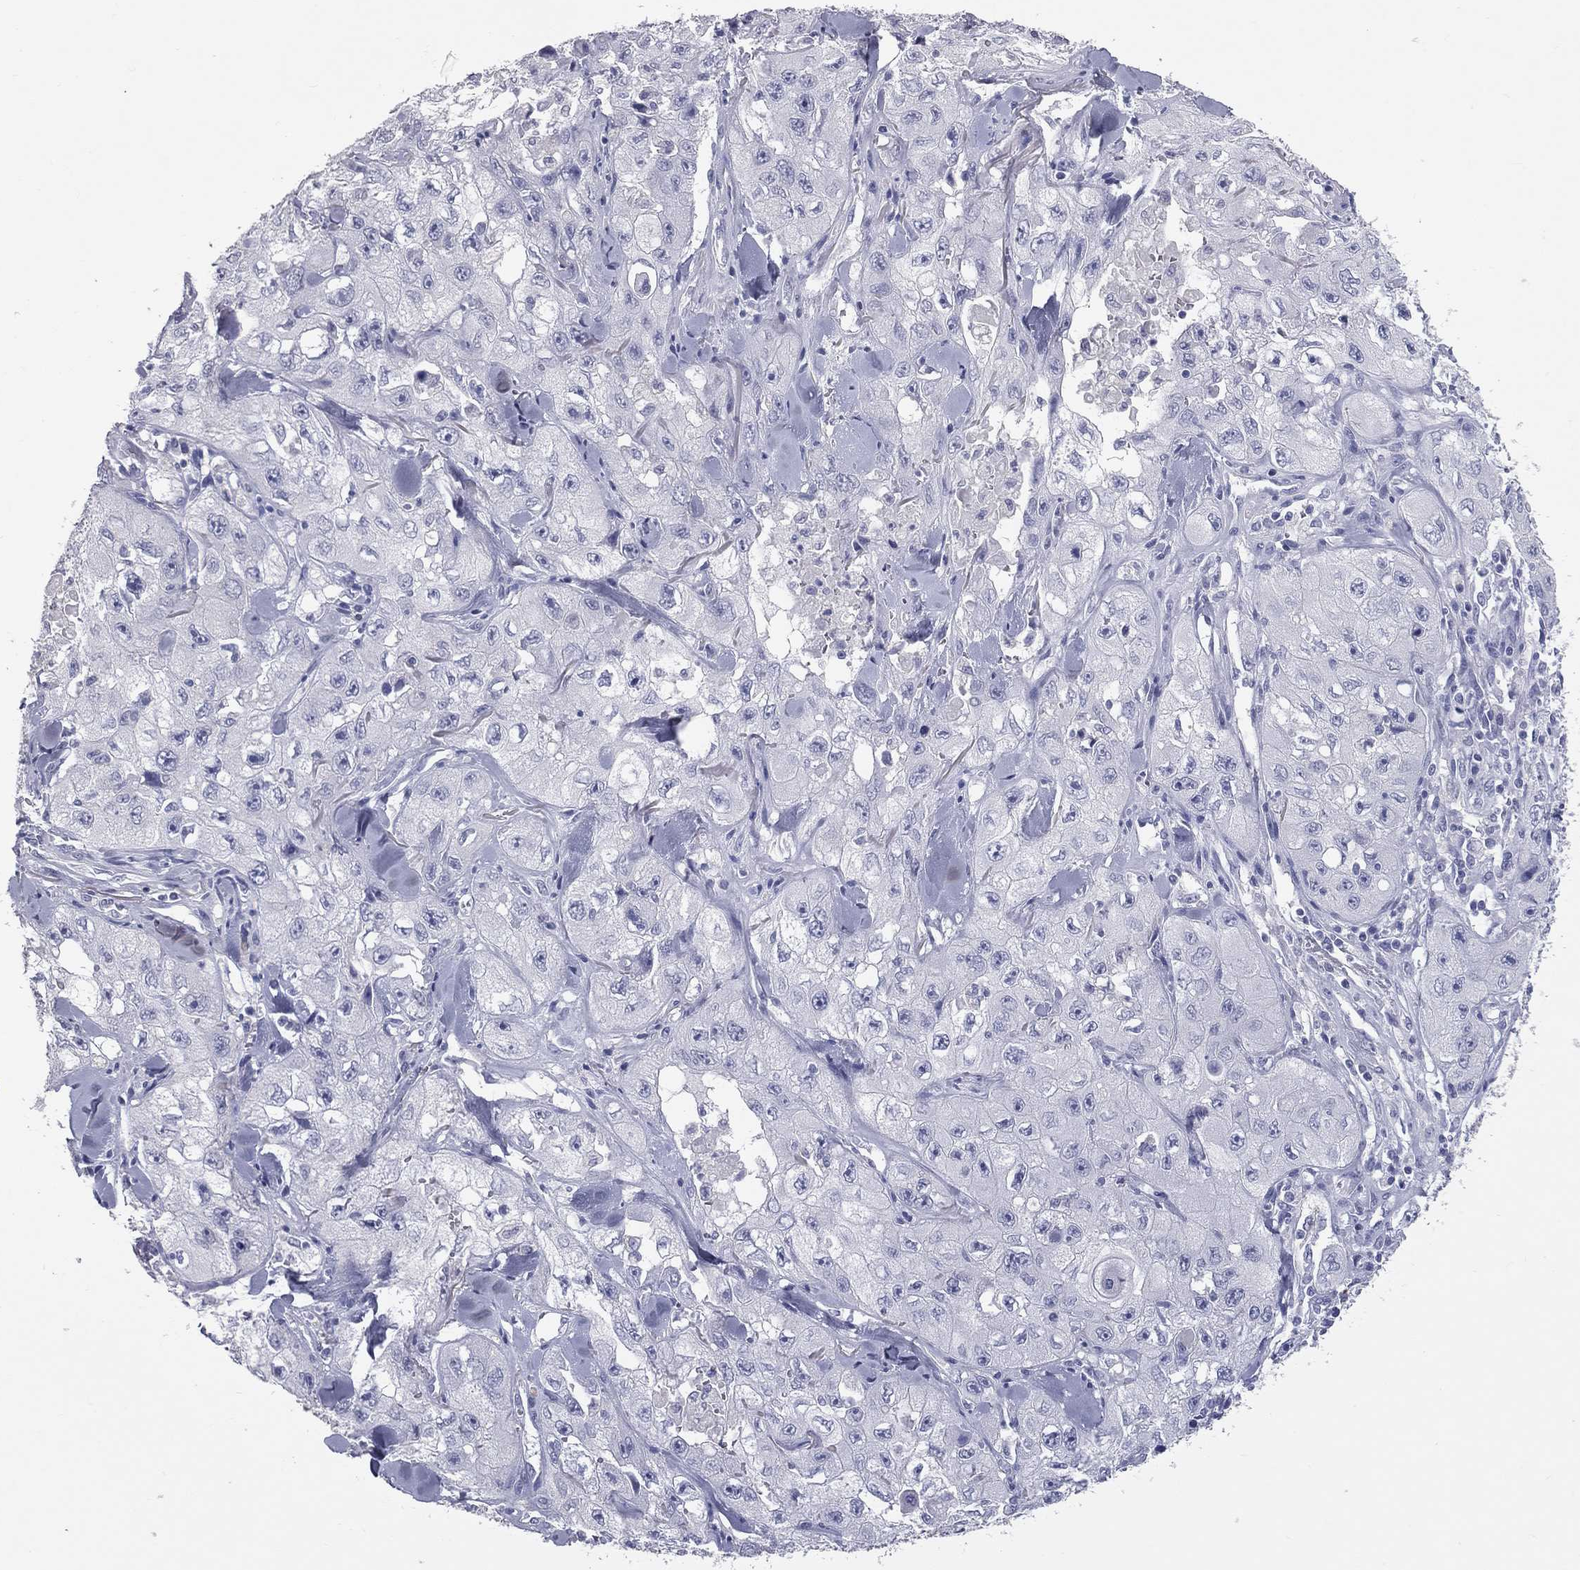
{"staining": {"intensity": "negative", "quantity": "none", "location": "none"}, "tissue": "skin cancer", "cell_type": "Tumor cells", "image_type": "cancer", "snomed": [{"axis": "morphology", "description": "Squamous cell carcinoma, NOS"}, {"axis": "topography", "description": "Skin"}, {"axis": "topography", "description": "Subcutis"}], "caption": "Histopathology image shows no significant protein expression in tumor cells of squamous cell carcinoma (skin).", "gene": "TFPI2", "patient": {"sex": "male", "age": 73}}